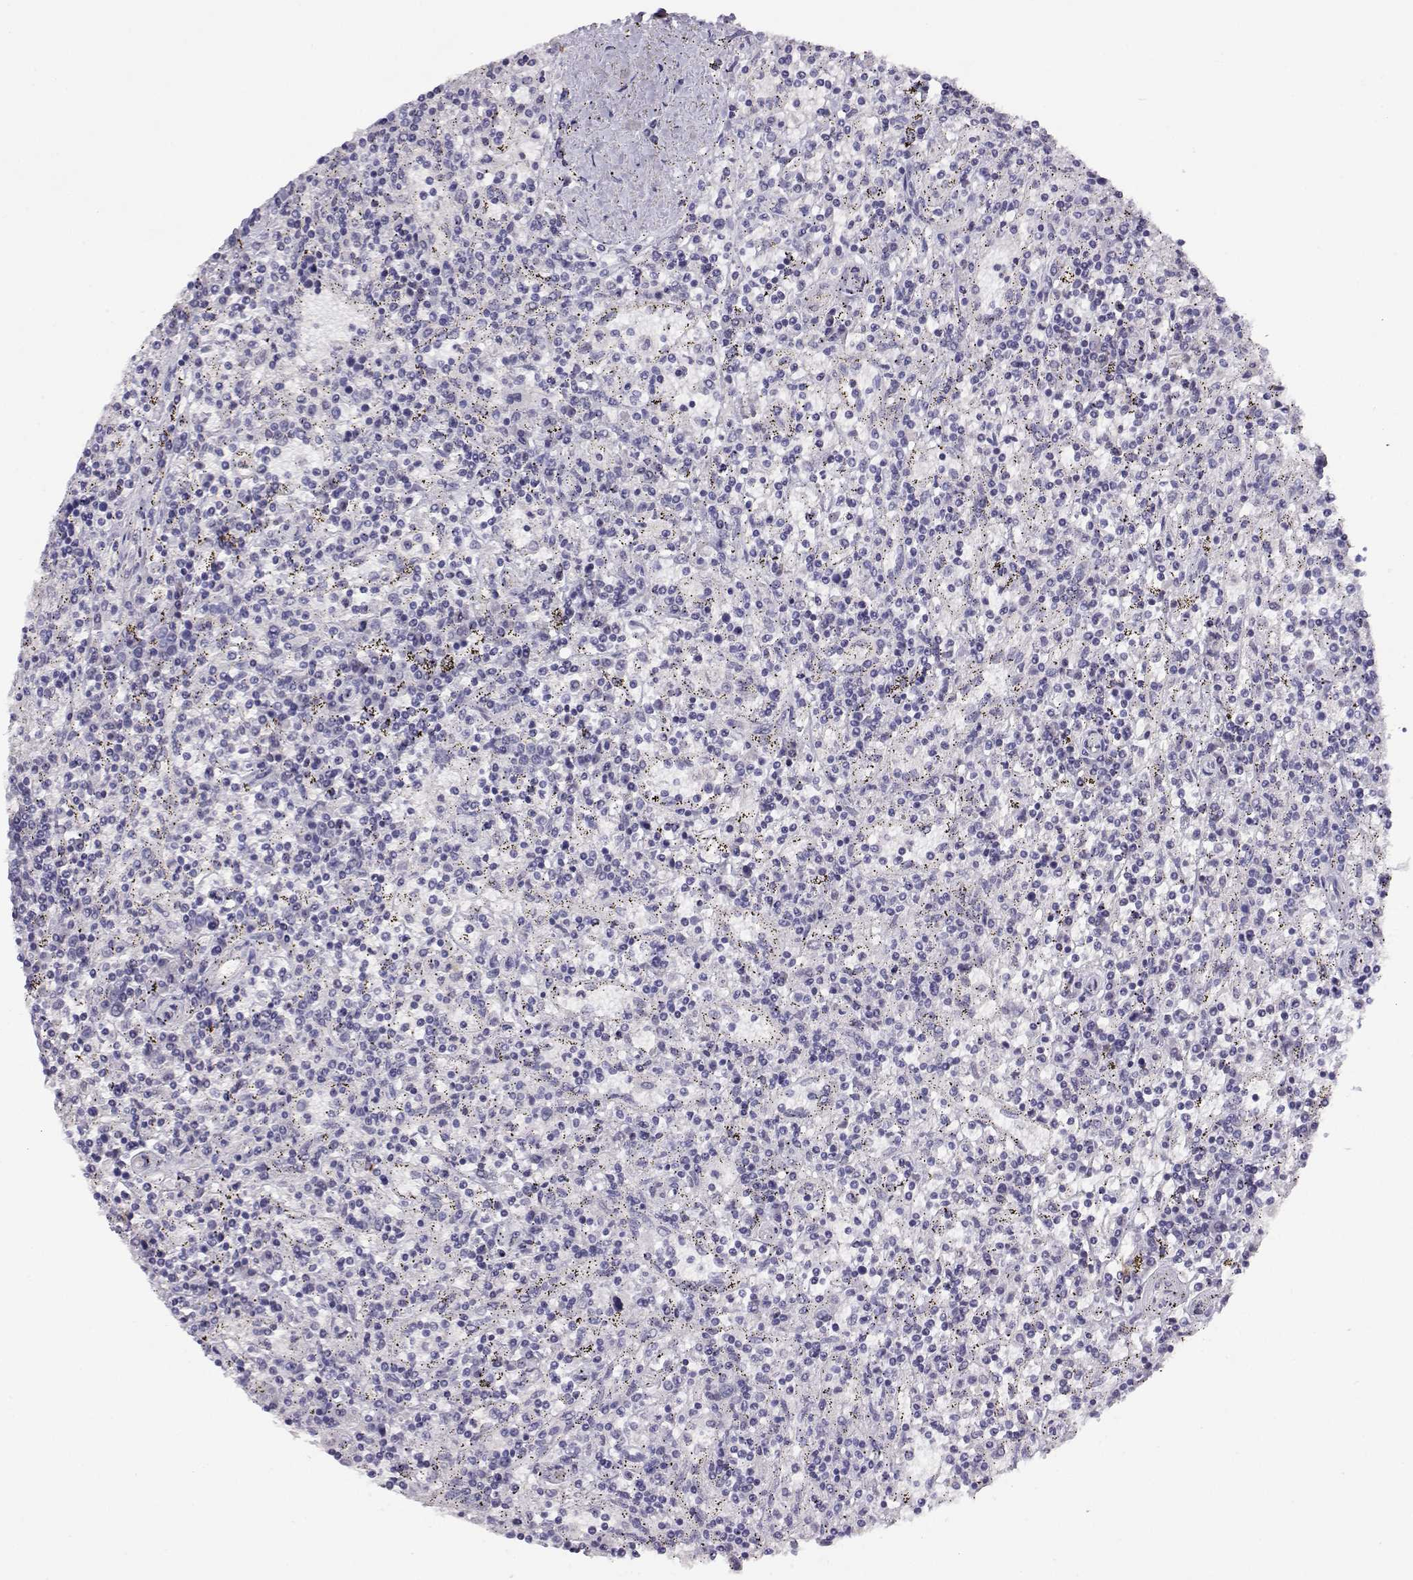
{"staining": {"intensity": "negative", "quantity": "none", "location": "none"}, "tissue": "lymphoma", "cell_type": "Tumor cells", "image_type": "cancer", "snomed": [{"axis": "morphology", "description": "Malignant lymphoma, non-Hodgkin's type, Low grade"}, {"axis": "topography", "description": "Spleen"}], "caption": "Lymphoma stained for a protein using IHC shows no staining tumor cells.", "gene": "ENDOU", "patient": {"sex": "male", "age": 62}}